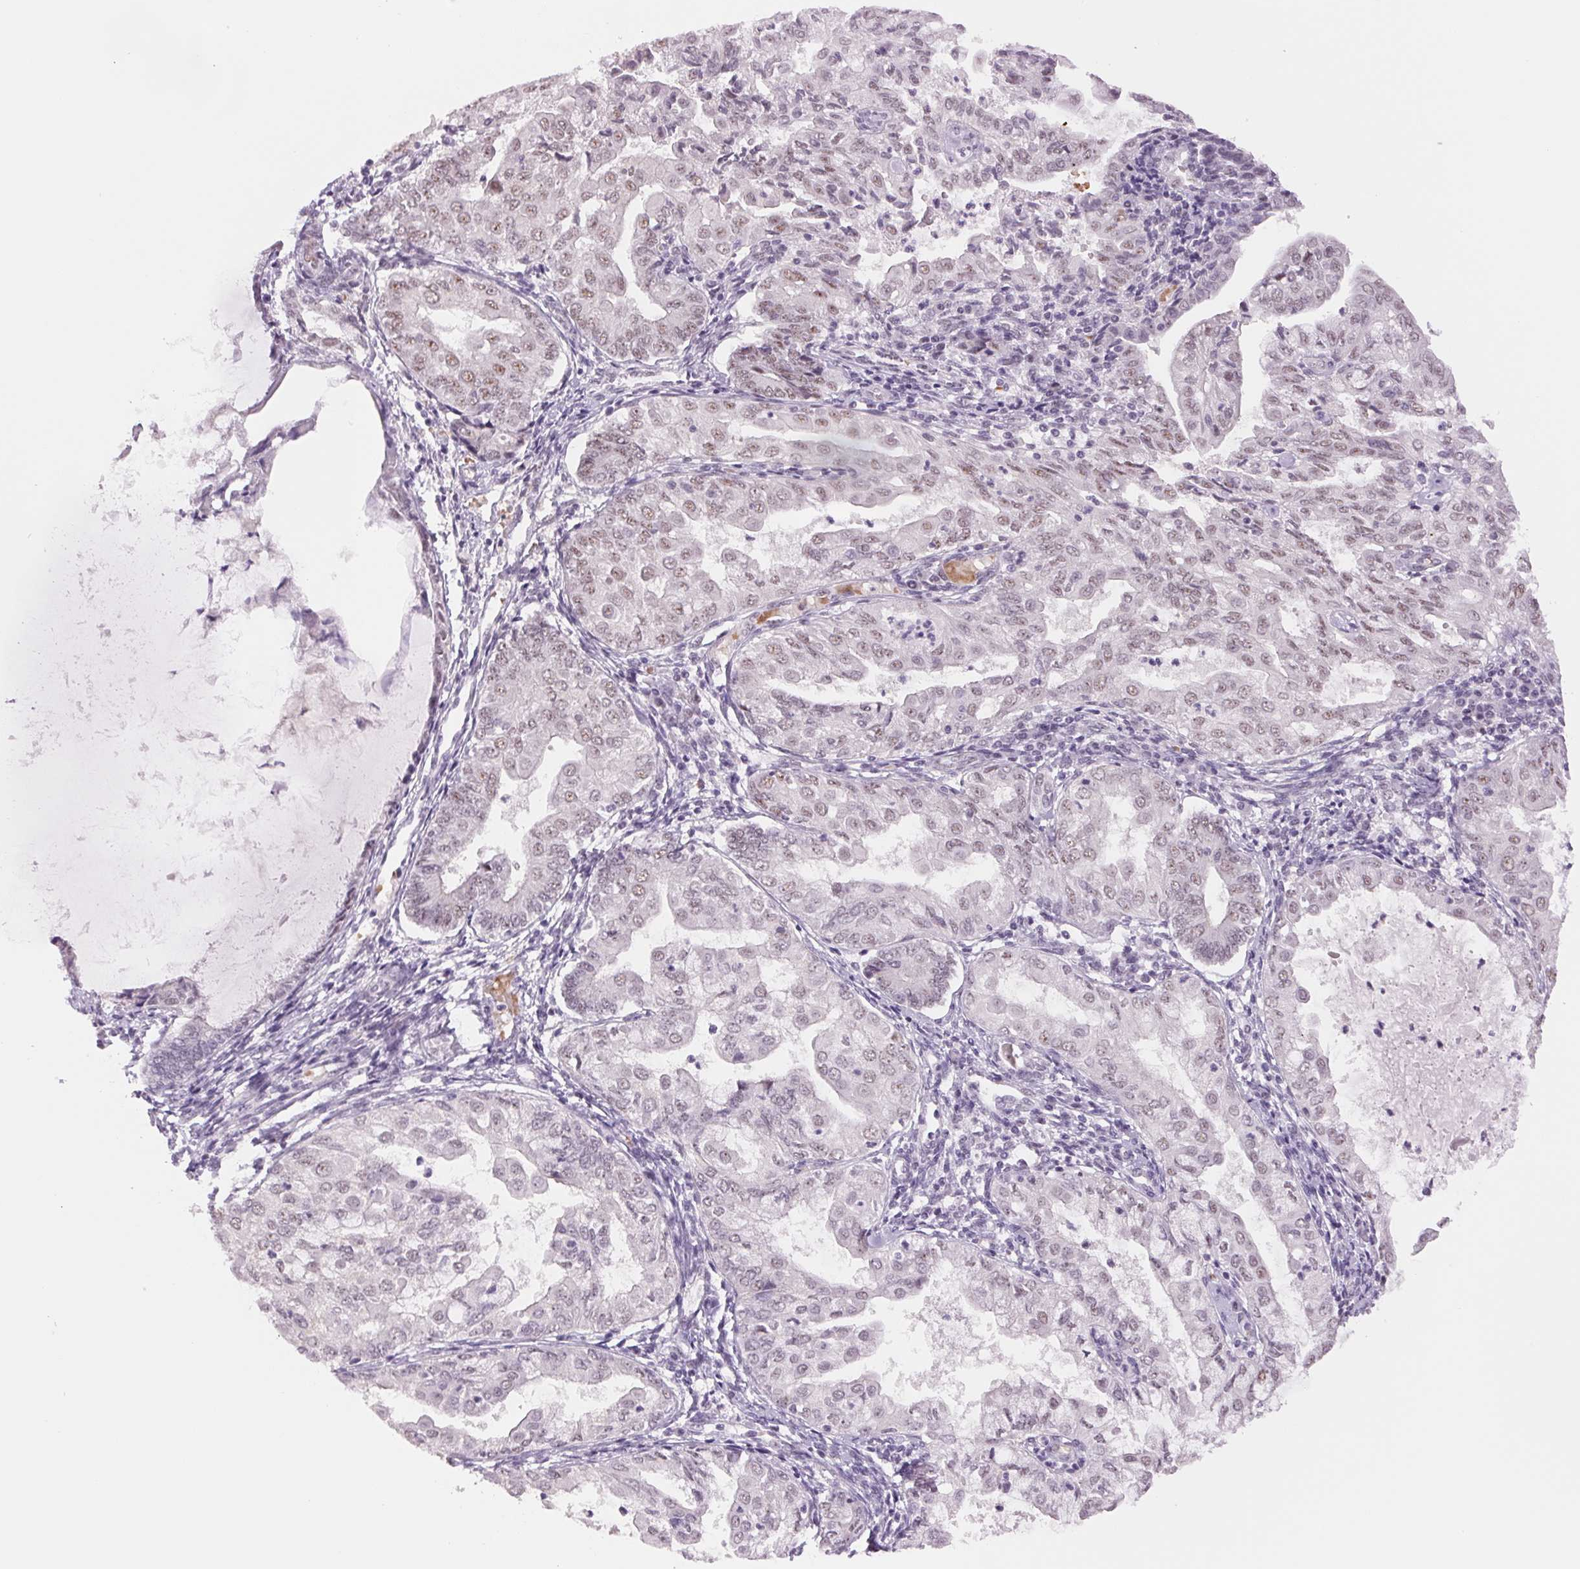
{"staining": {"intensity": "weak", "quantity": "25%-75%", "location": "nuclear"}, "tissue": "endometrial cancer", "cell_type": "Tumor cells", "image_type": "cancer", "snomed": [{"axis": "morphology", "description": "Adenocarcinoma, NOS"}, {"axis": "topography", "description": "Endometrium"}], "caption": "Protein expression analysis of human endometrial adenocarcinoma reveals weak nuclear positivity in about 25%-75% of tumor cells.", "gene": "ZC3H14", "patient": {"sex": "female", "age": 68}}